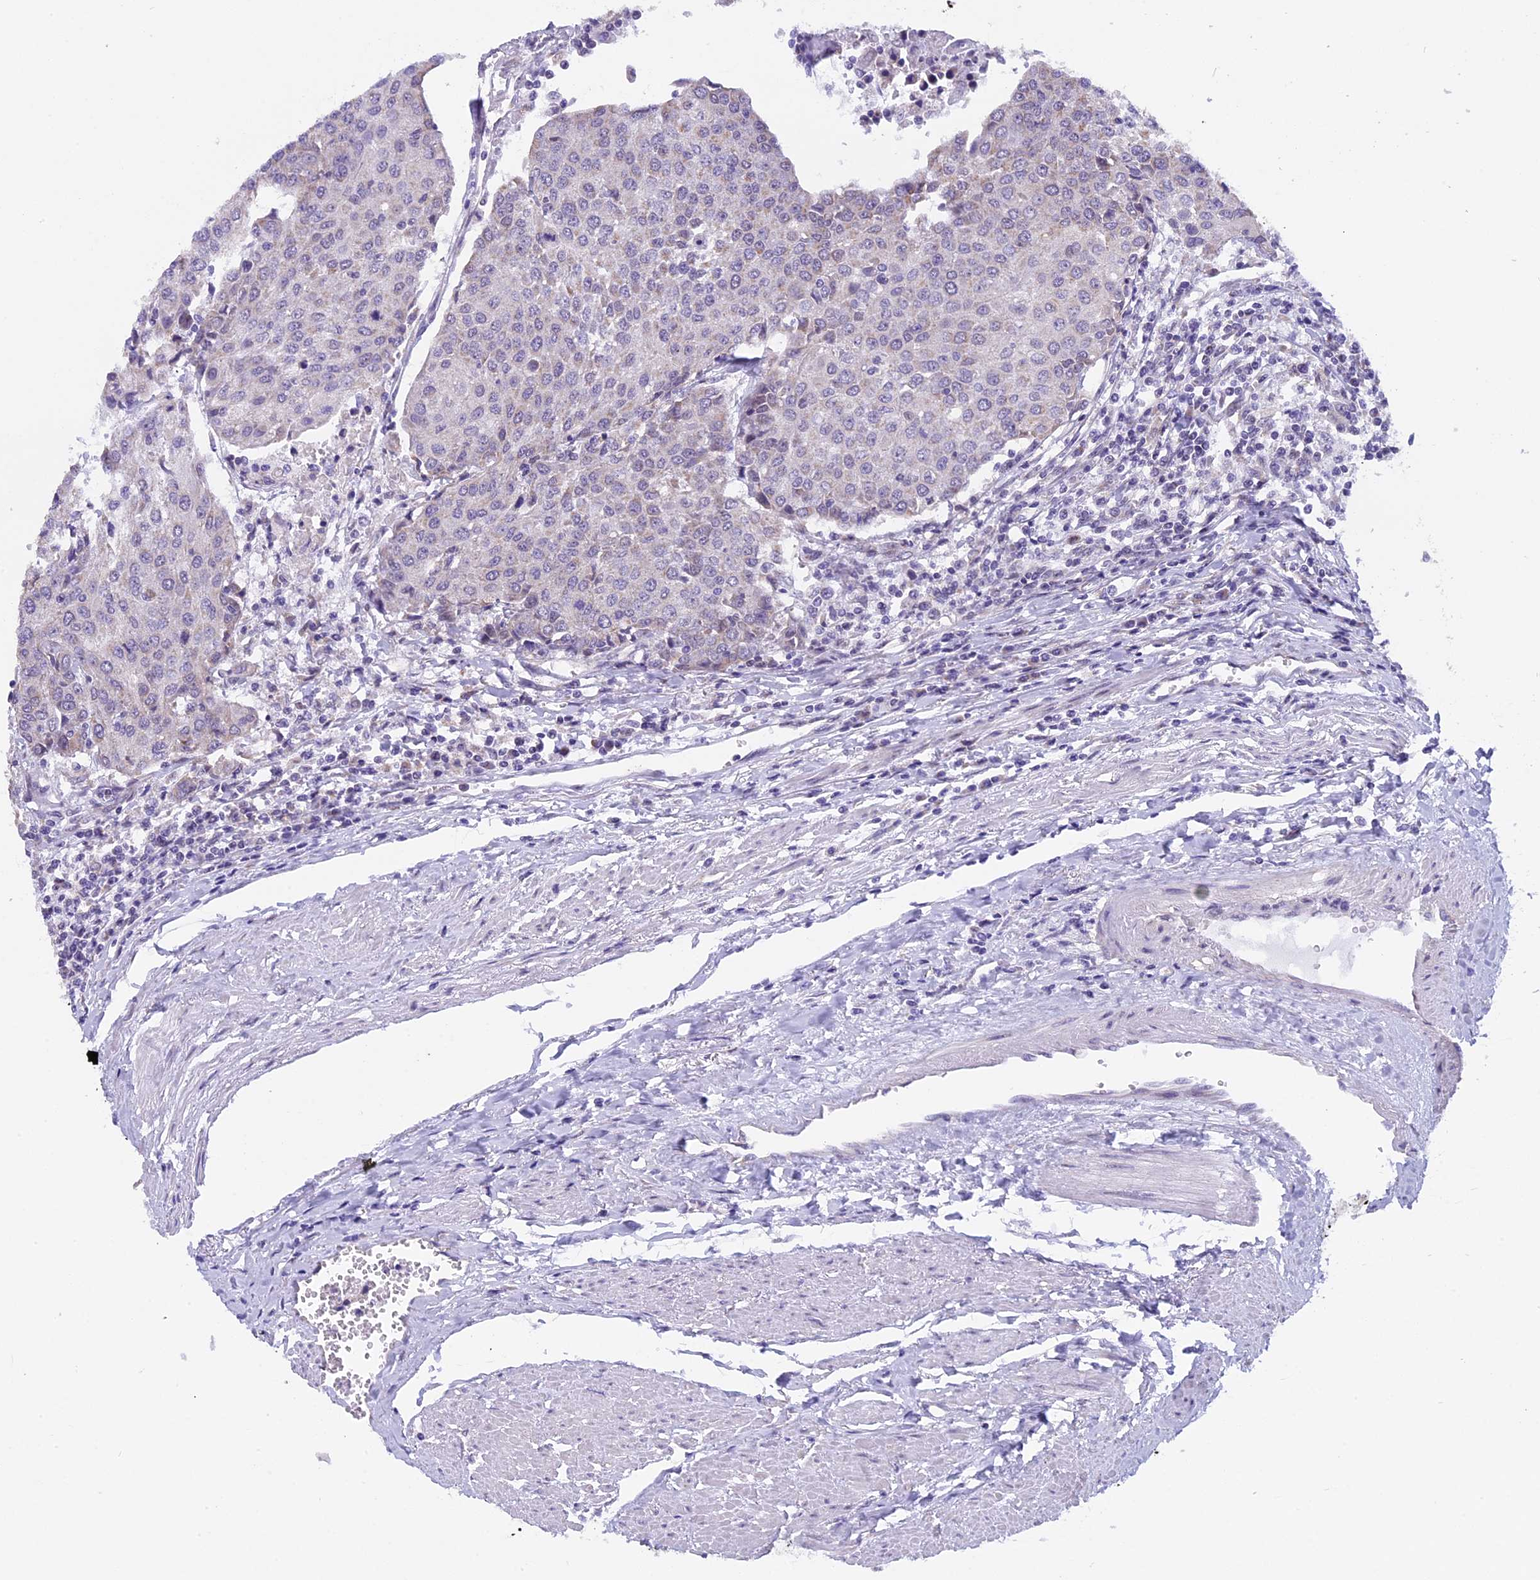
{"staining": {"intensity": "negative", "quantity": "none", "location": "none"}, "tissue": "urothelial cancer", "cell_type": "Tumor cells", "image_type": "cancer", "snomed": [{"axis": "morphology", "description": "Urothelial carcinoma, High grade"}, {"axis": "topography", "description": "Urinary bladder"}], "caption": "Human urothelial cancer stained for a protein using immunohistochemistry demonstrates no staining in tumor cells.", "gene": "ZNF317", "patient": {"sex": "female", "age": 85}}